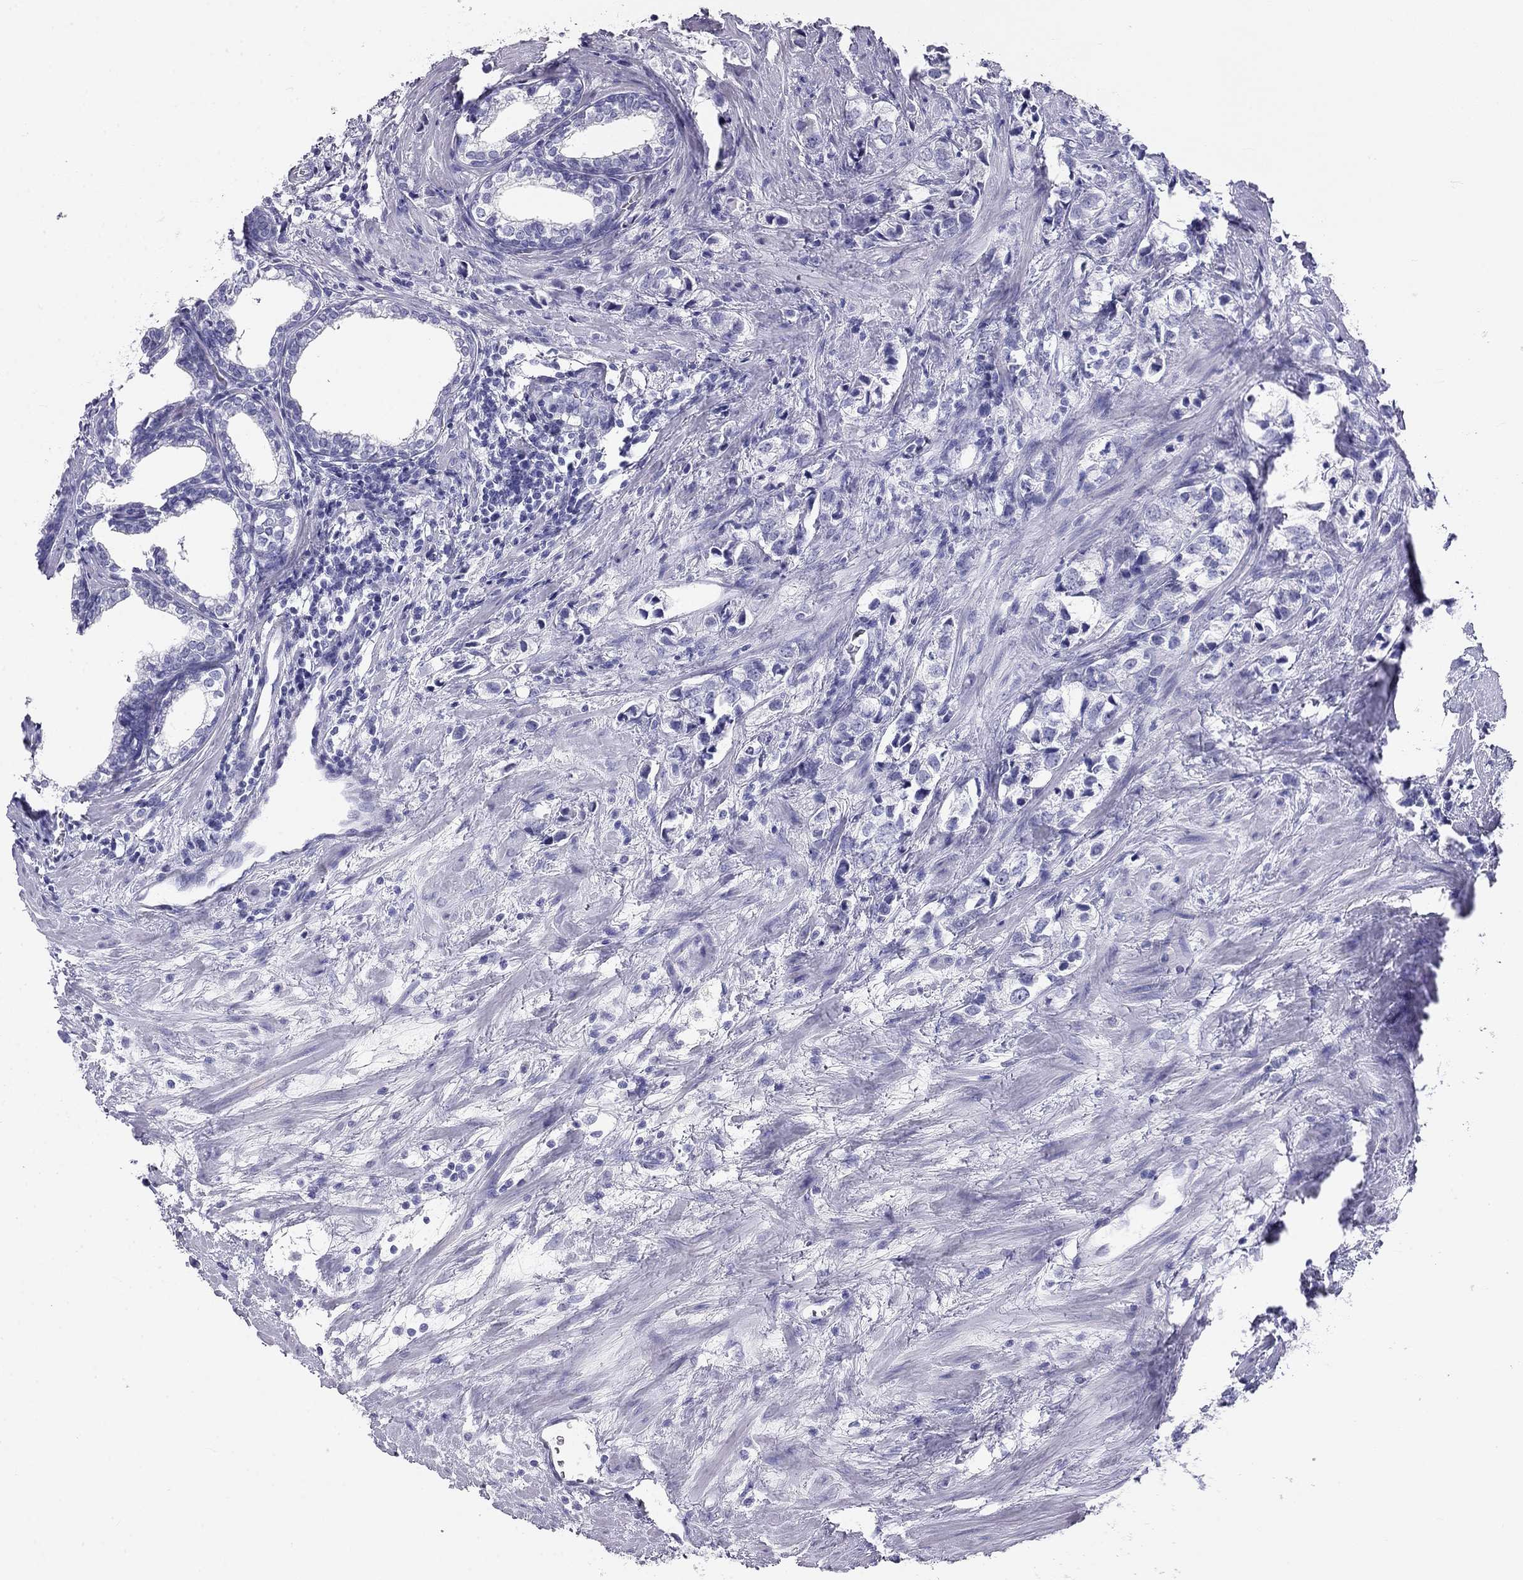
{"staining": {"intensity": "negative", "quantity": "none", "location": "none"}, "tissue": "prostate cancer", "cell_type": "Tumor cells", "image_type": "cancer", "snomed": [{"axis": "morphology", "description": "Adenocarcinoma, NOS"}, {"axis": "topography", "description": "Prostate and seminal vesicle, NOS"}], "caption": "Immunohistochemistry histopathology image of human adenocarcinoma (prostate) stained for a protein (brown), which reveals no expression in tumor cells.", "gene": "KLRG1", "patient": {"sex": "male", "age": 63}}